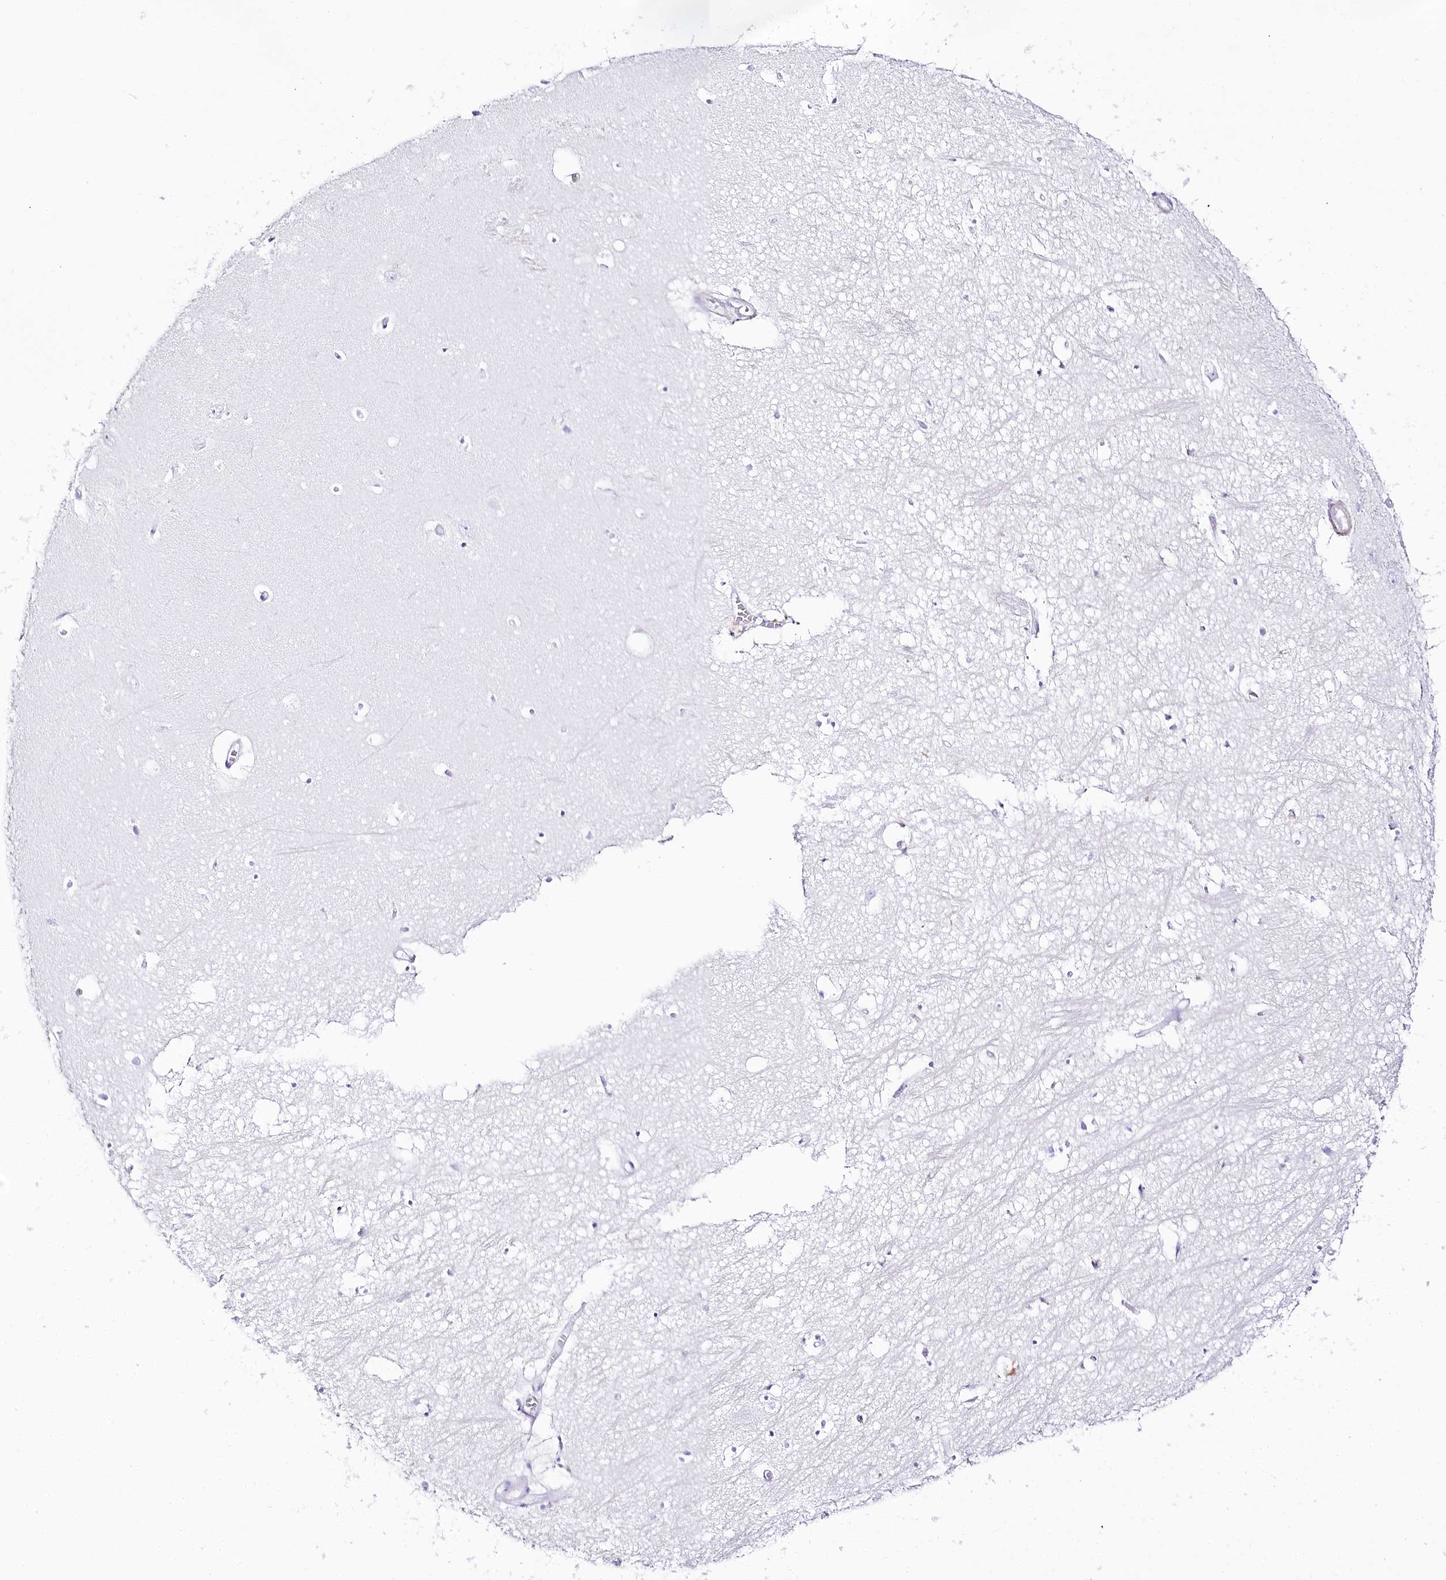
{"staining": {"intensity": "negative", "quantity": "none", "location": "none"}, "tissue": "hippocampus", "cell_type": "Glial cells", "image_type": "normal", "snomed": [{"axis": "morphology", "description": "Normal tissue, NOS"}, {"axis": "topography", "description": "Hippocampus"}], "caption": "Immunohistochemistry (IHC) photomicrograph of unremarkable human hippocampus stained for a protein (brown), which reveals no staining in glial cells. (DAB (3,3'-diaminobenzidine) immunohistochemistry, high magnification).", "gene": "CSN3", "patient": {"sex": "female", "age": 64}}